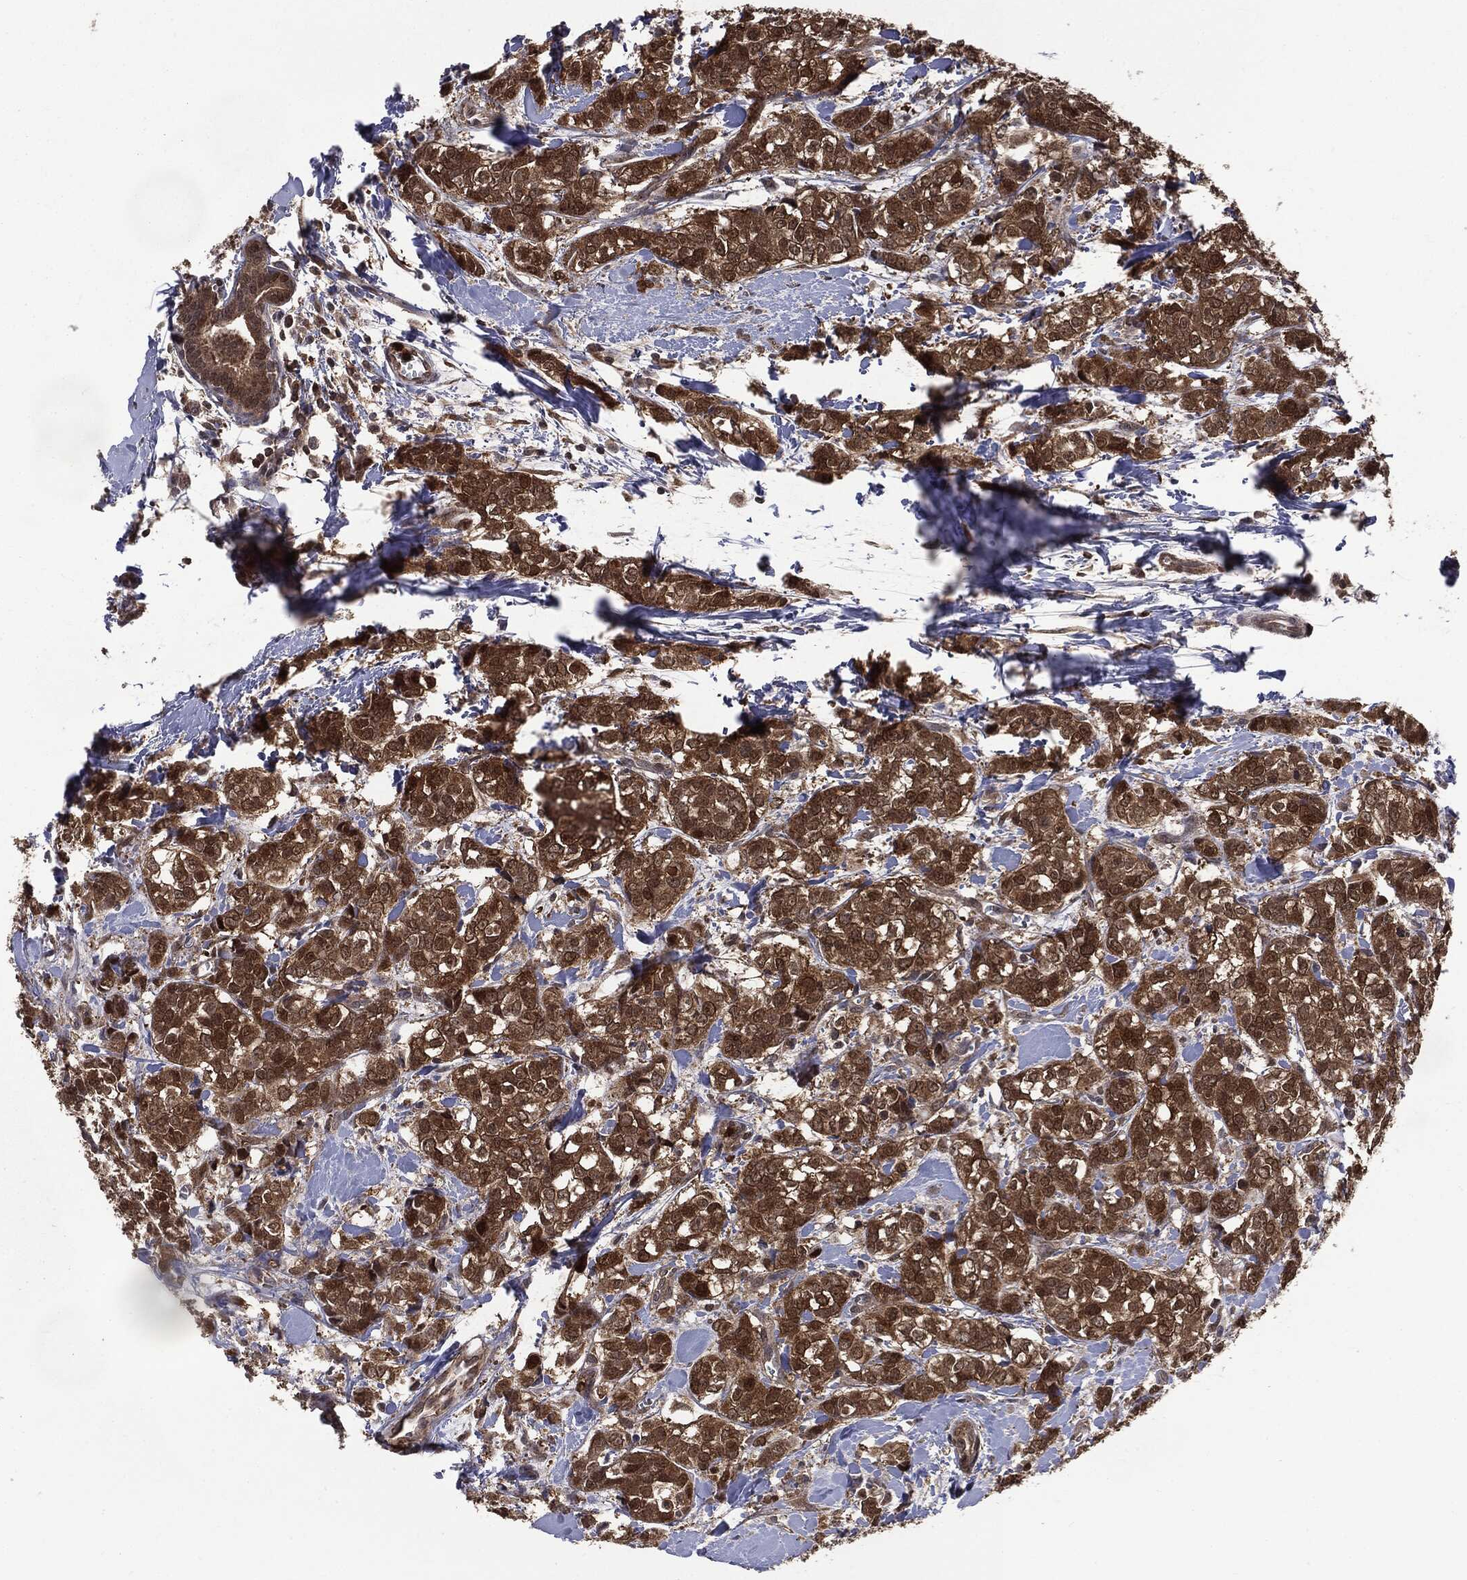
{"staining": {"intensity": "strong", "quantity": ">75%", "location": "cytoplasmic/membranous"}, "tissue": "breast cancer", "cell_type": "Tumor cells", "image_type": "cancer", "snomed": [{"axis": "morphology", "description": "Duct carcinoma"}, {"axis": "topography", "description": "Breast"}], "caption": "DAB (3,3'-diaminobenzidine) immunohistochemical staining of breast cancer exhibits strong cytoplasmic/membranous protein staining in approximately >75% of tumor cells.", "gene": "GPI", "patient": {"sex": "female", "age": 61}}